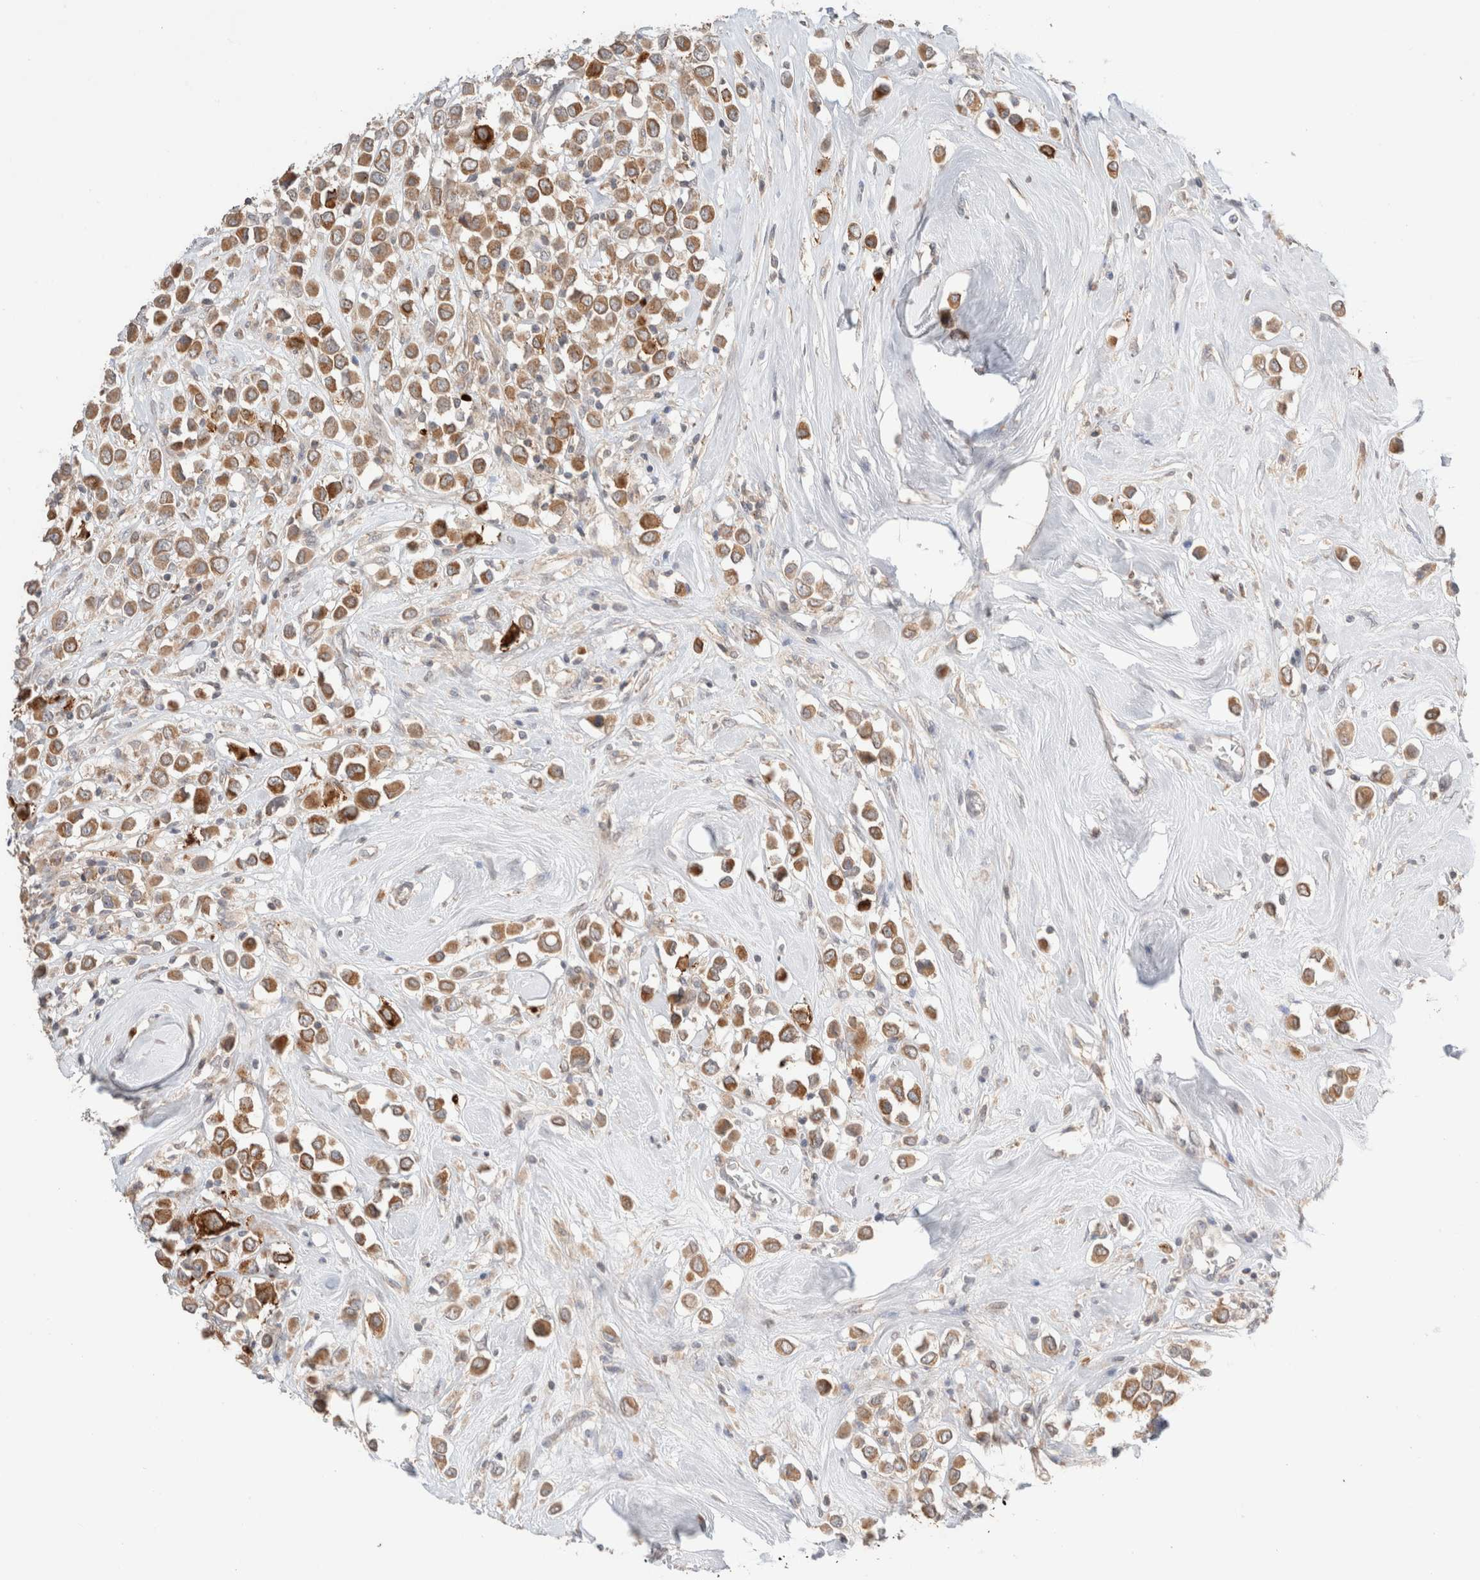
{"staining": {"intensity": "strong", "quantity": ">75%", "location": "cytoplasmic/membranous"}, "tissue": "breast cancer", "cell_type": "Tumor cells", "image_type": "cancer", "snomed": [{"axis": "morphology", "description": "Duct carcinoma"}, {"axis": "topography", "description": "Breast"}], "caption": "Human breast intraductal carcinoma stained for a protein (brown) demonstrates strong cytoplasmic/membranous positive expression in approximately >75% of tumor cells.", "gene": "TRIM41", "patient": {"sex": "female", "age": 61}}